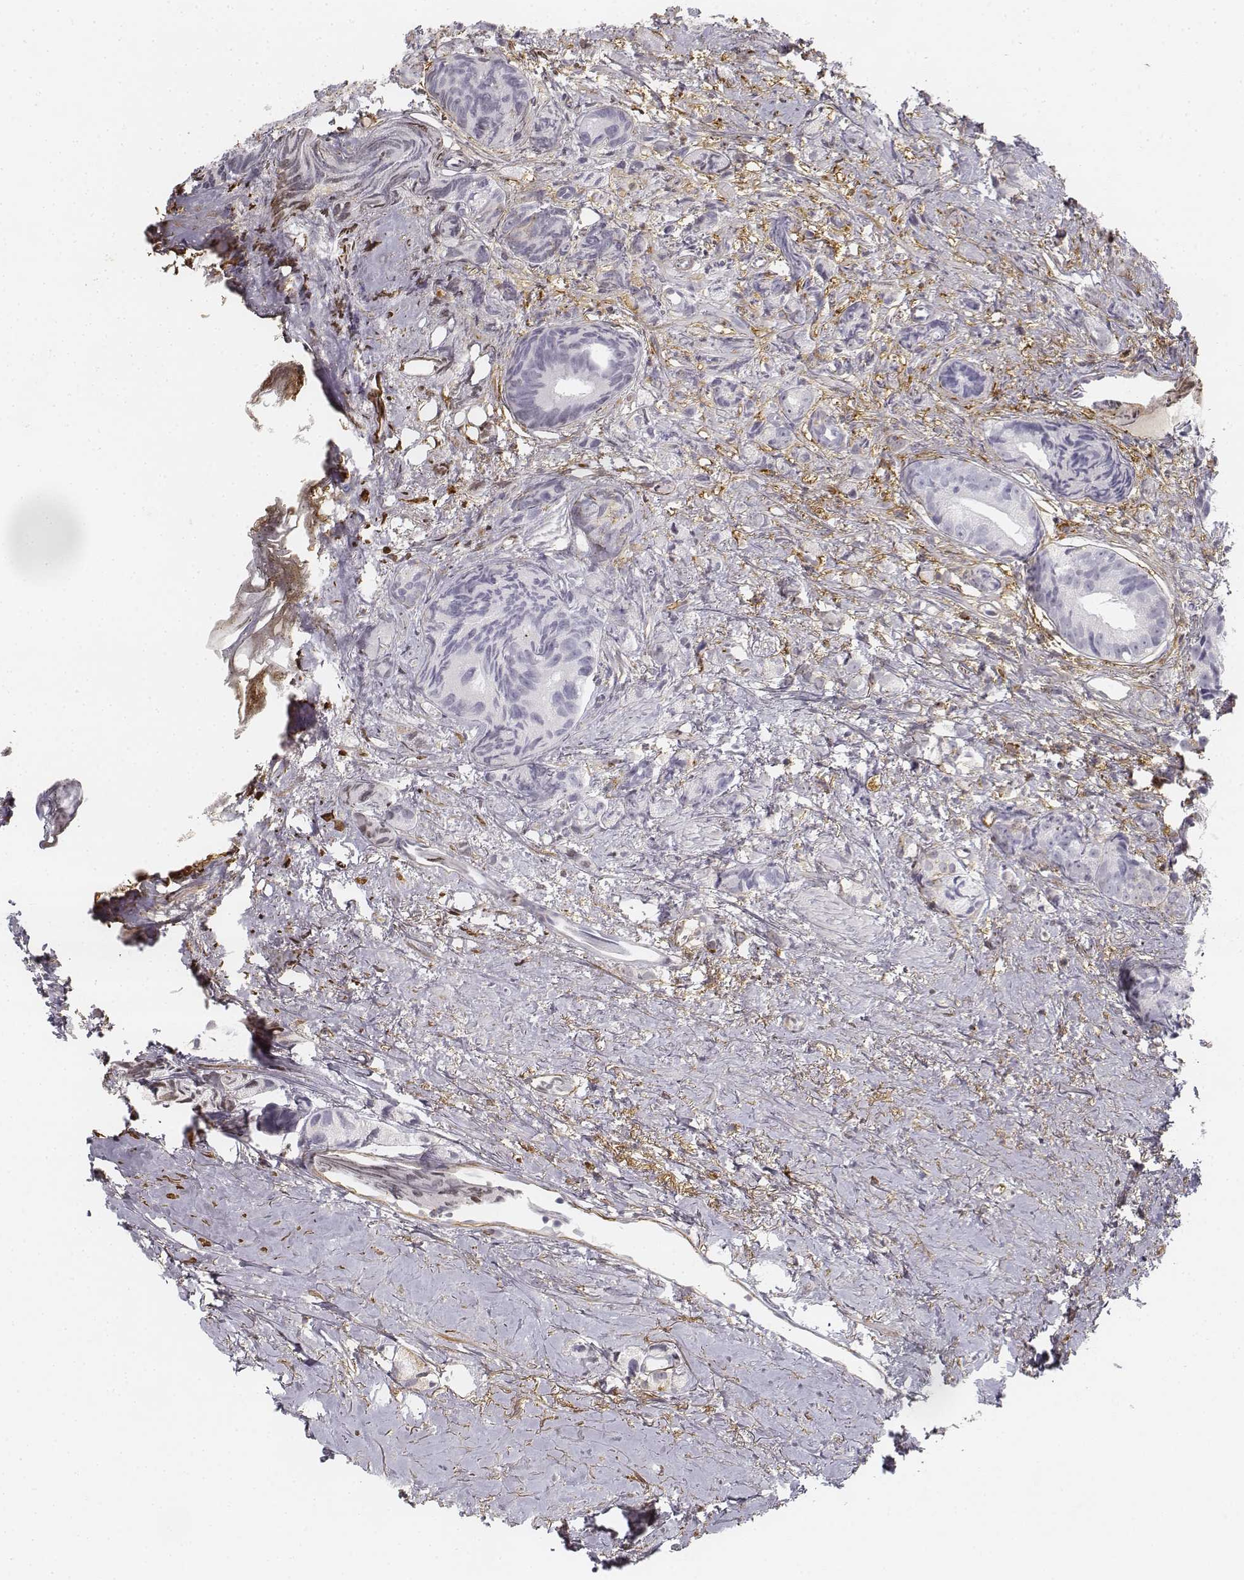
{"staining": {"intensity": "negative", "quantity": "none", "location": "none"}, "tissue": "prostate cancer", "cell_type": "Tumor cells", "image_type": "cancer", "snomed": [{"axis": "morphology", "description": "Adenocarcinoma, High grade"}, {"axis": "topography", "description": "Prostate"}], "caption": "Prostate cancer was stained to show a protein in brown. There is no significant expression in tumor cells.", "gene": "KRT84", "patient": {"sex": "male", "age": 81}}